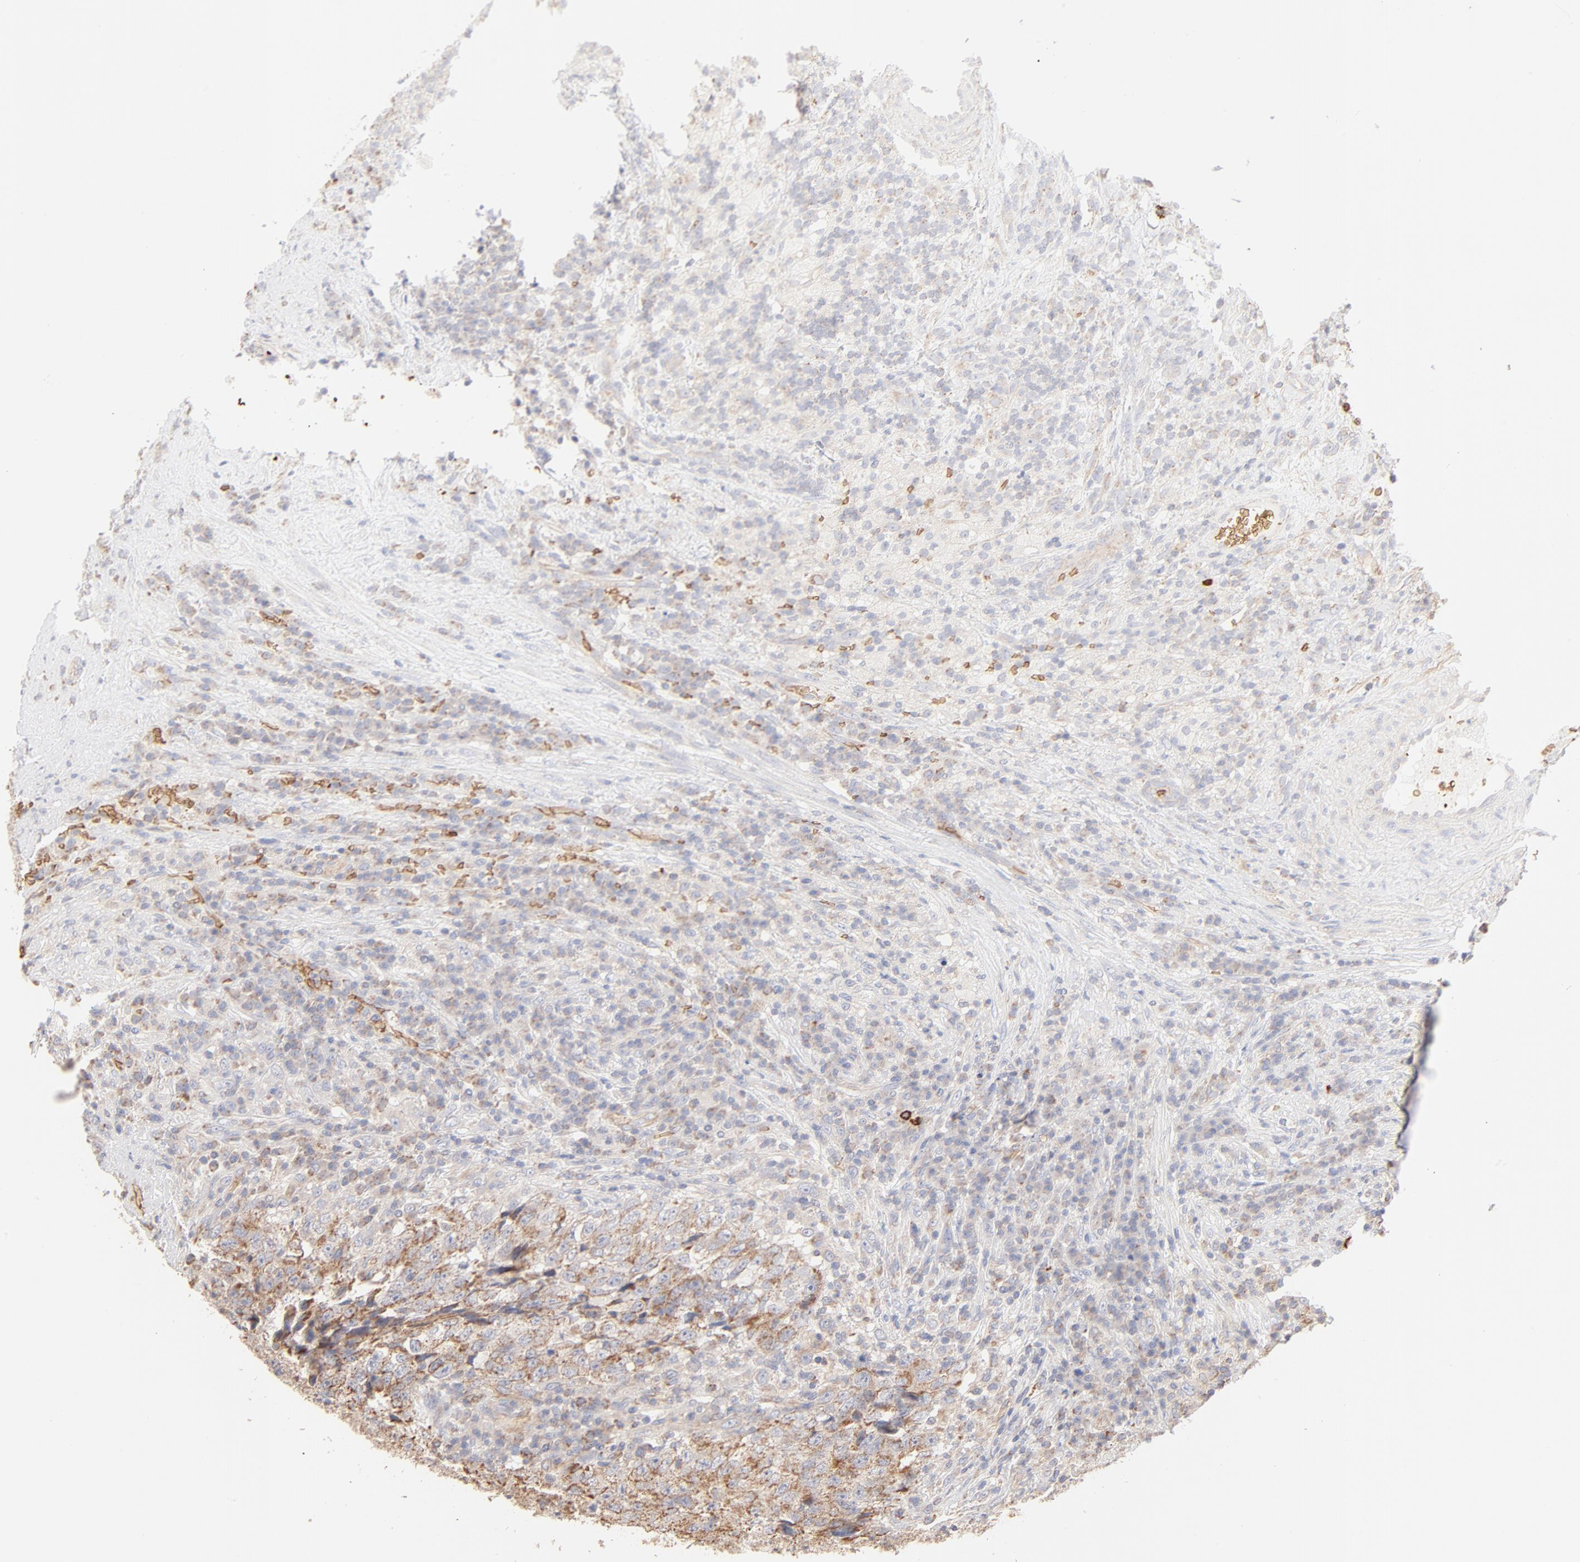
{"staining": {"intensity": "weak", "quantity": "25%-75%", "location": "cytoplasmic/membranous"}, "tissue": "testis cancer", "cell_type": "Tumor cells", "image_type": "cancer", "snomed": [{"axis": "morphology", "description": "Necrosis, NOS"}, {"axis": "morphology", "description": "Carcinoma, Embryonal, NOS"}, {"axis": "topography", "description": "Testis"}], "caption": "A brown stain labels weak cytoplasmic/membranous expression of a protein in testis embryonal carcinoma tumor cells. The staining was performed using DAB, with brown indicating positive protein expression. Nuclei are stained blue with hematoxylin.", "gene": "SPTB", "patient": {"sex": "male", "age": 19}}